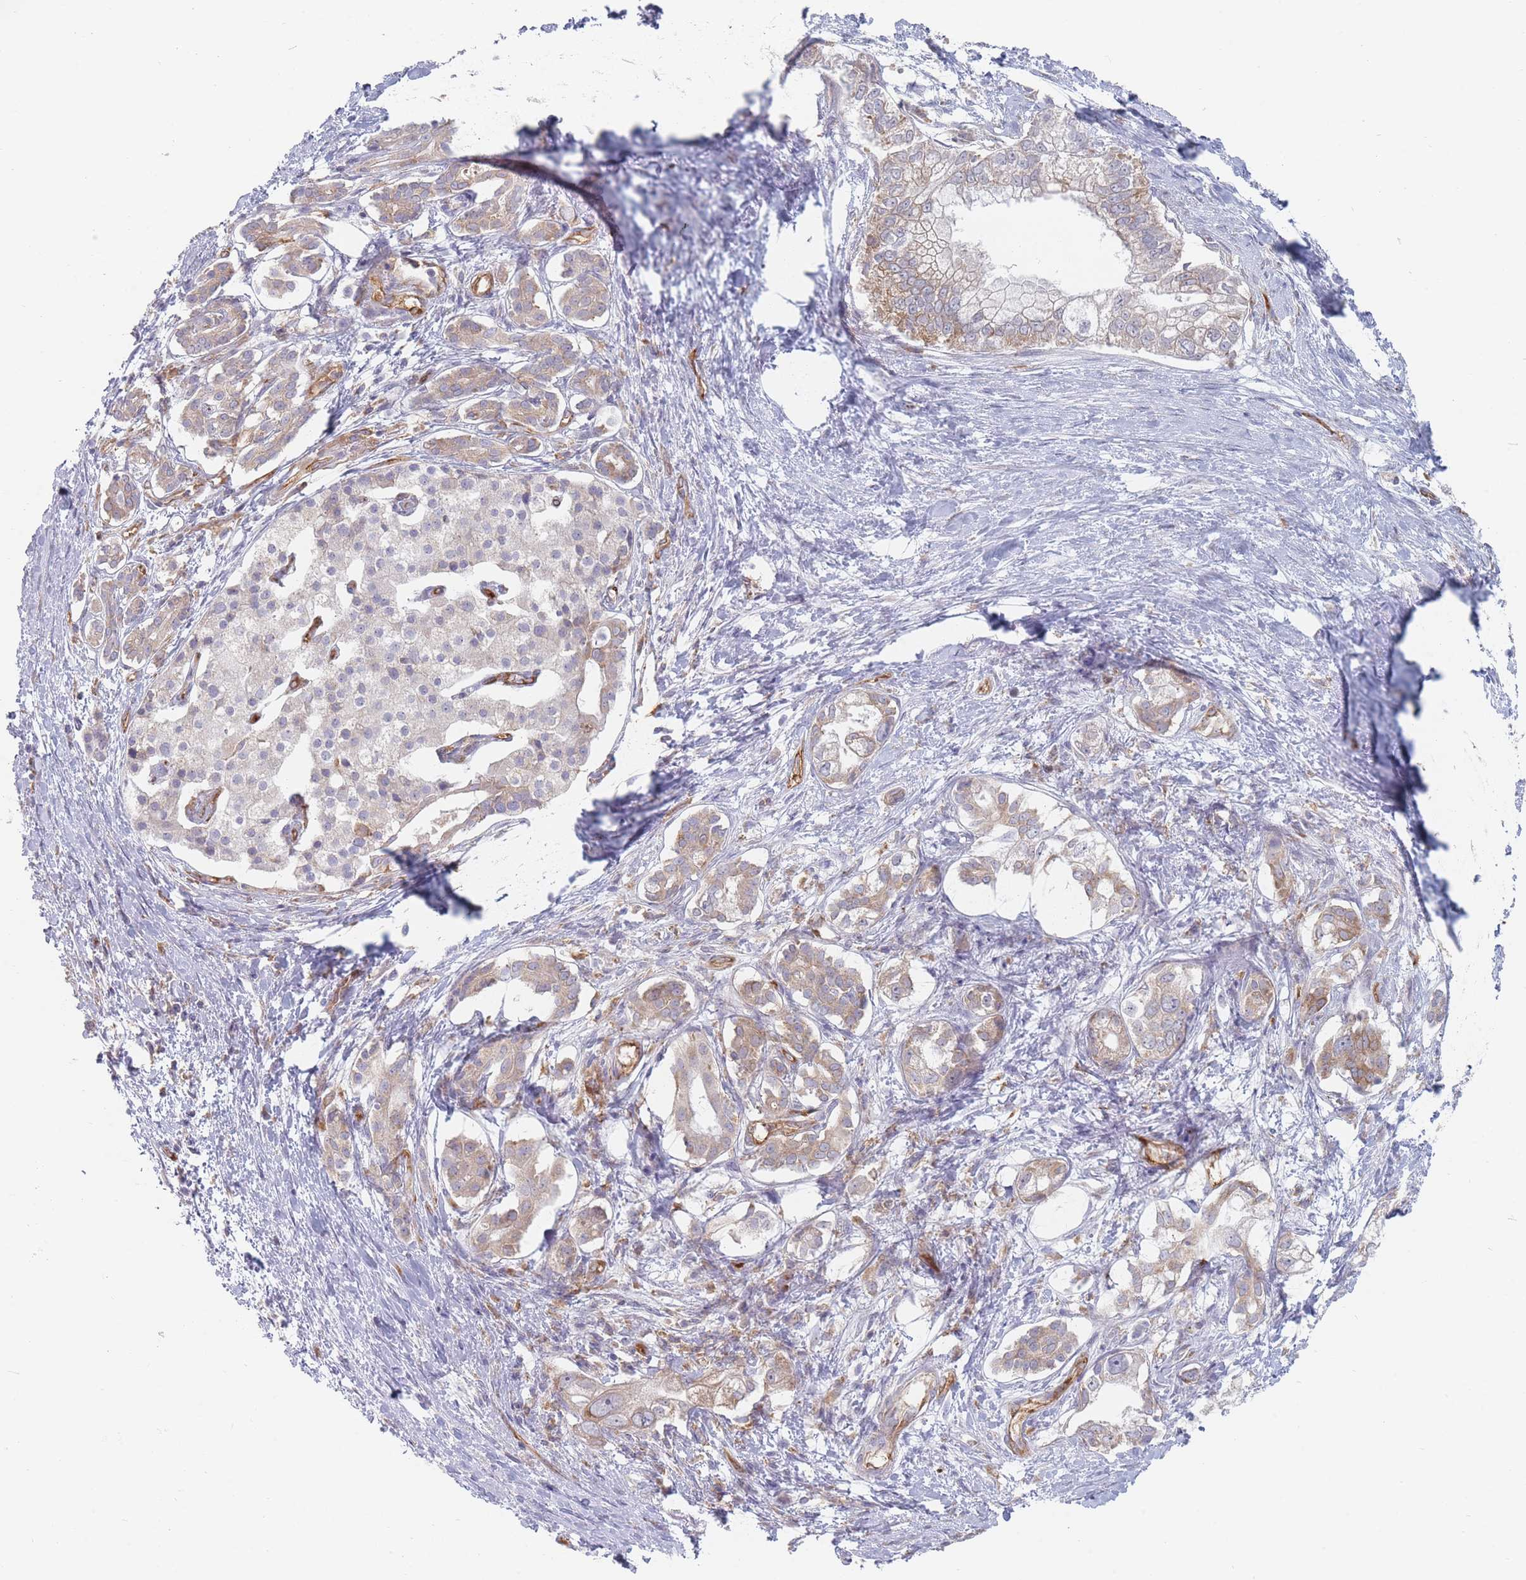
{"staining": {"intensity": "weak", "quantity": "25%-75%", "location": "cytoplasmic/membranous"}, "tissue": "pancreatic cancer", "cell_type": "Tumor cells", "image_type": "cancer", "snomed": [{"axis": "morphology", "description": "Adenocarcinoma, NOS"}, {"axis": "topography", "description": "Pancreas"}], "caption": "This image reveals pancreatic cancer stained with immunohistochemistry to label a protein in brown. The cytoplasmic/membranous of tumor cells show weak positivity for the protein. Nuclei are counter-stained blue.", "gene": "MAP1S", "patient": {"sex": "male", "age": 70}}